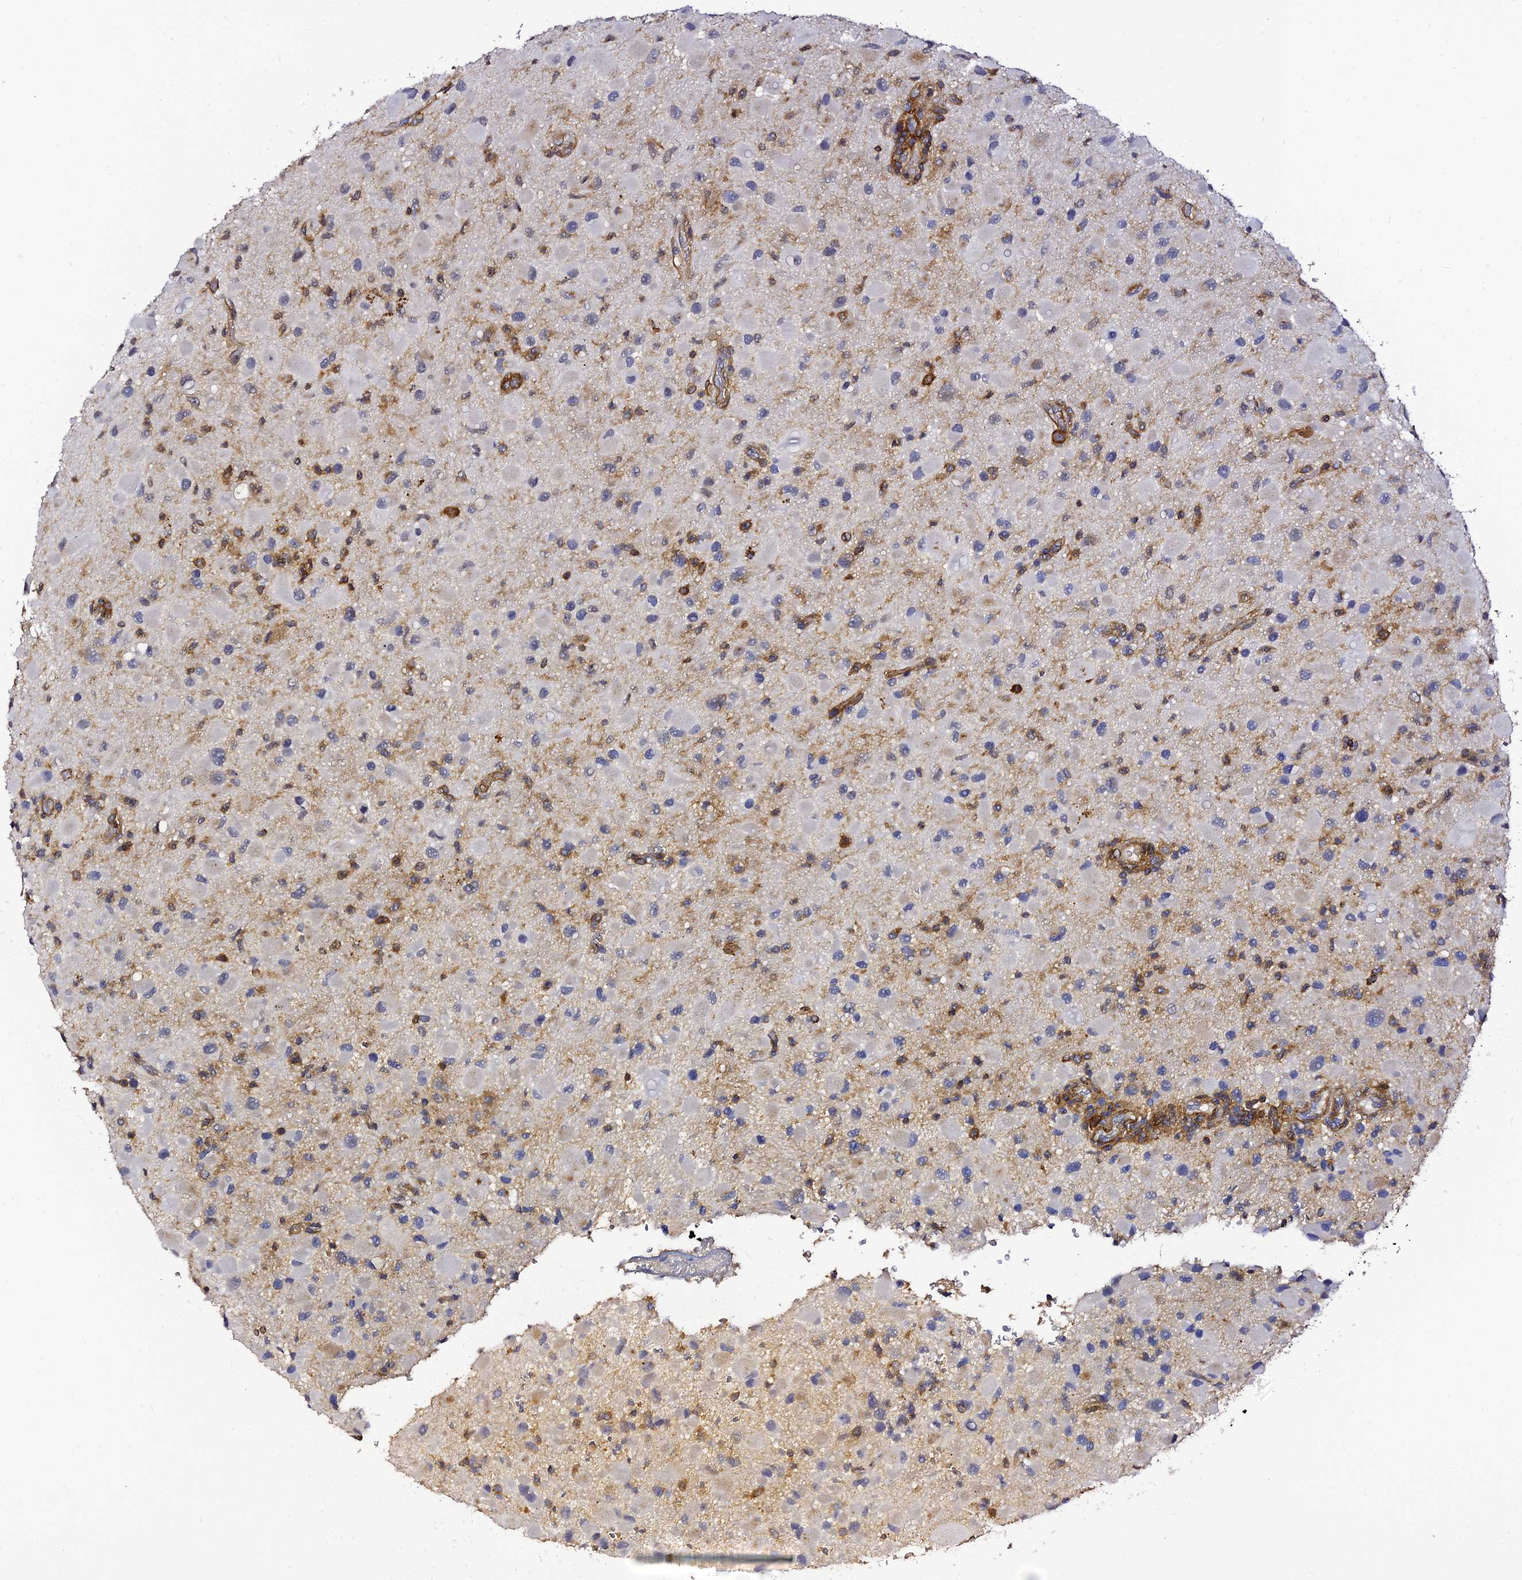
{"staining": {"intensity": "moderate", "quantity": "<25%", "location": "cytoplasmic/membranous"}, "tissue": "glioma", "cell_type": "Tumor cells", "image_type": "cancer", "snomed": [{"axis": "morphology", "description": "Glioma, malignant, Low grade"}, {"axis": "topography", "description": "Brain"}], "caption": "There is low levels of moderate cytoplasmic/membranous positivity in tumor cells of malignant glioma (low-grade), as demonstrated by immunohistochemical staining (brown color).", "gene": "TRPV2", "patient": {"sex": "female", "age": 32}}